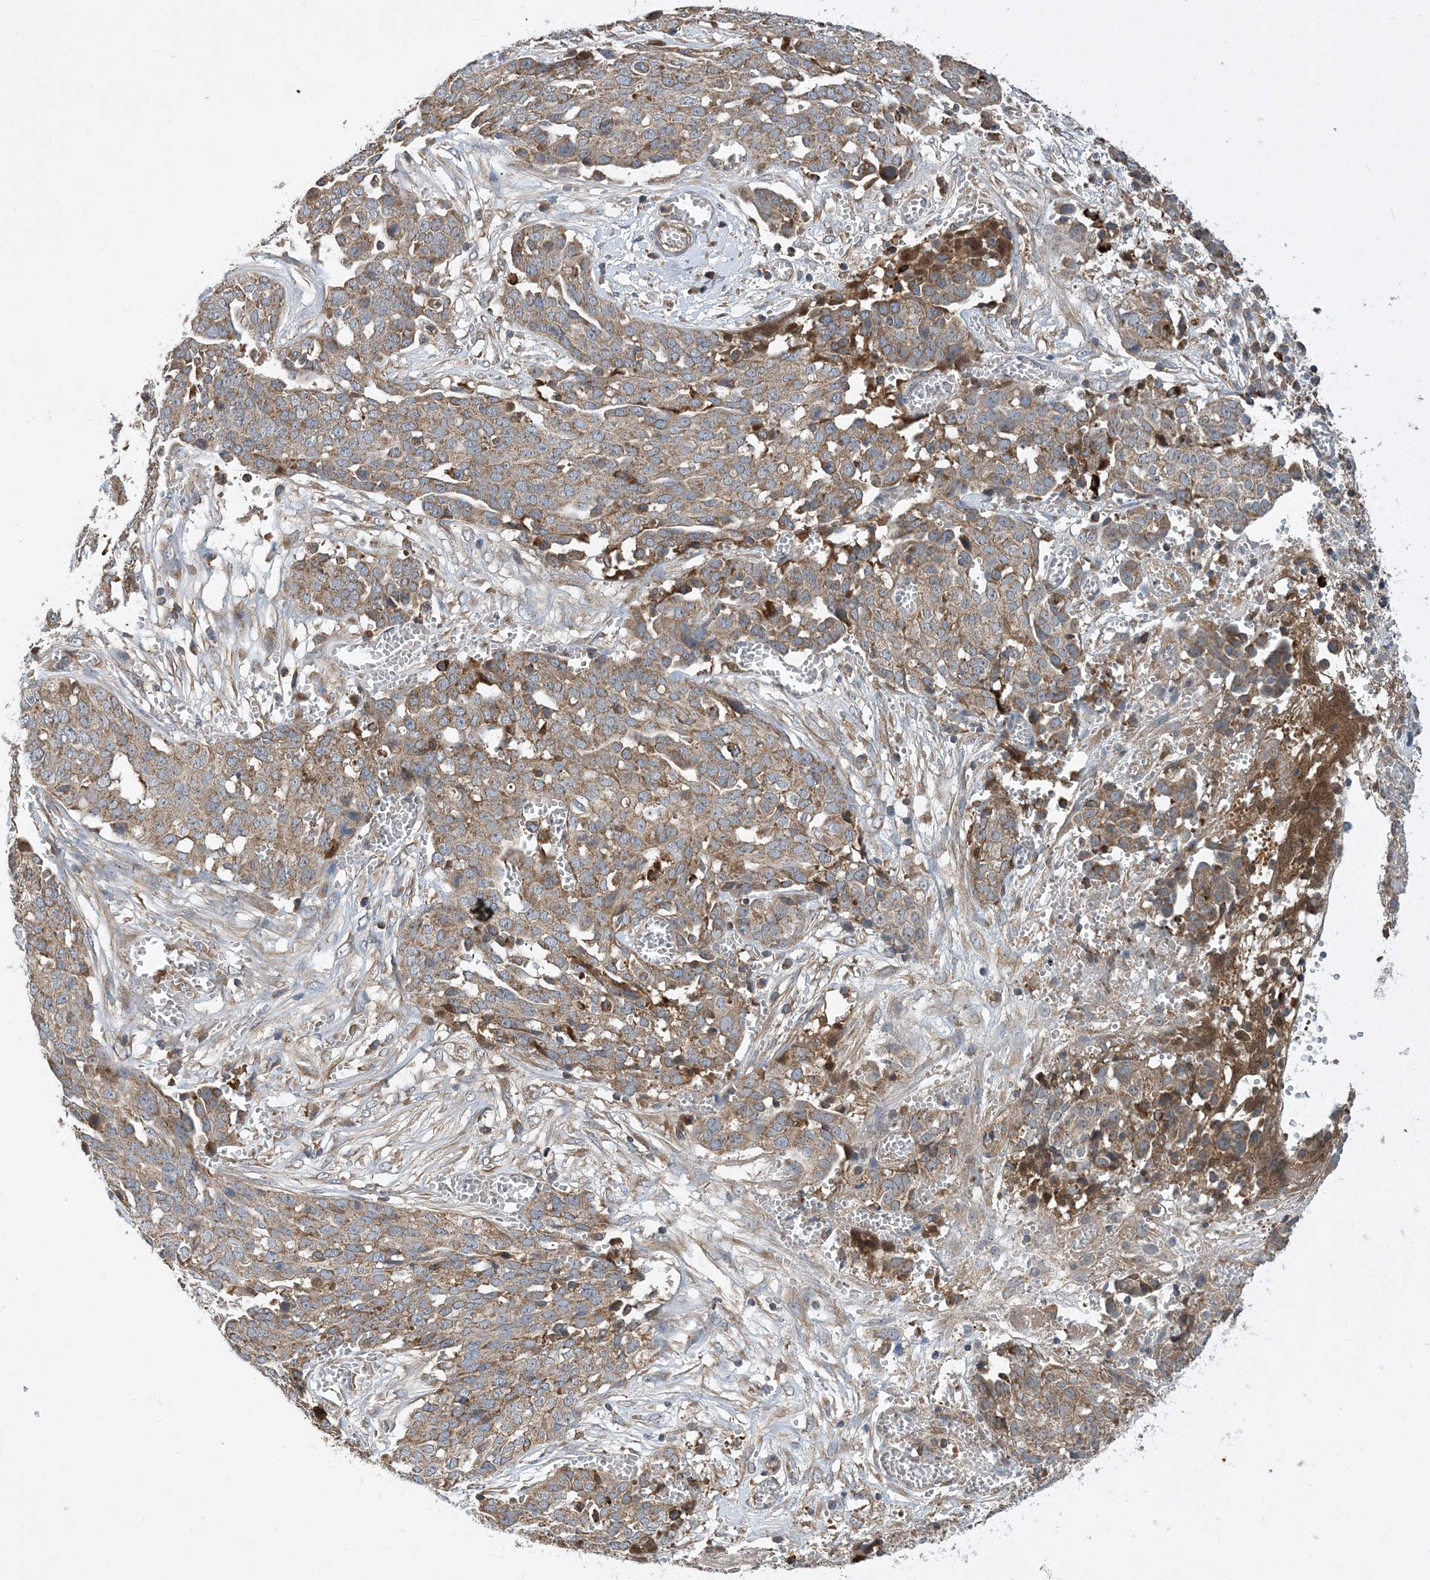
{"staining": {"intensity": "moderate", "quantity": ">75%", "location": "cytoplasmic/membranous"}, "tissue": "ovarian cancer", "cell_type": "Tumor cells", "image_type": "cancer", "snomed": [{"axis": "morphology", "description": "Cystadenocarcinoma, serous, NOS"}, {"axis": "topography", "description": "Soft tissue"}, {"axis": "topography", "description": "Ovary"}], "caption": "An image of human ovarian cancer (serous cystadenocarcinoma) stained for a protein exhibits moderate cytoplasmic/membranous brown staining in tumor cells. (IHC, brightfield microscopy, high magnification).", "gene": "STK19", "patient": {"sex": "female", "age": 57}}